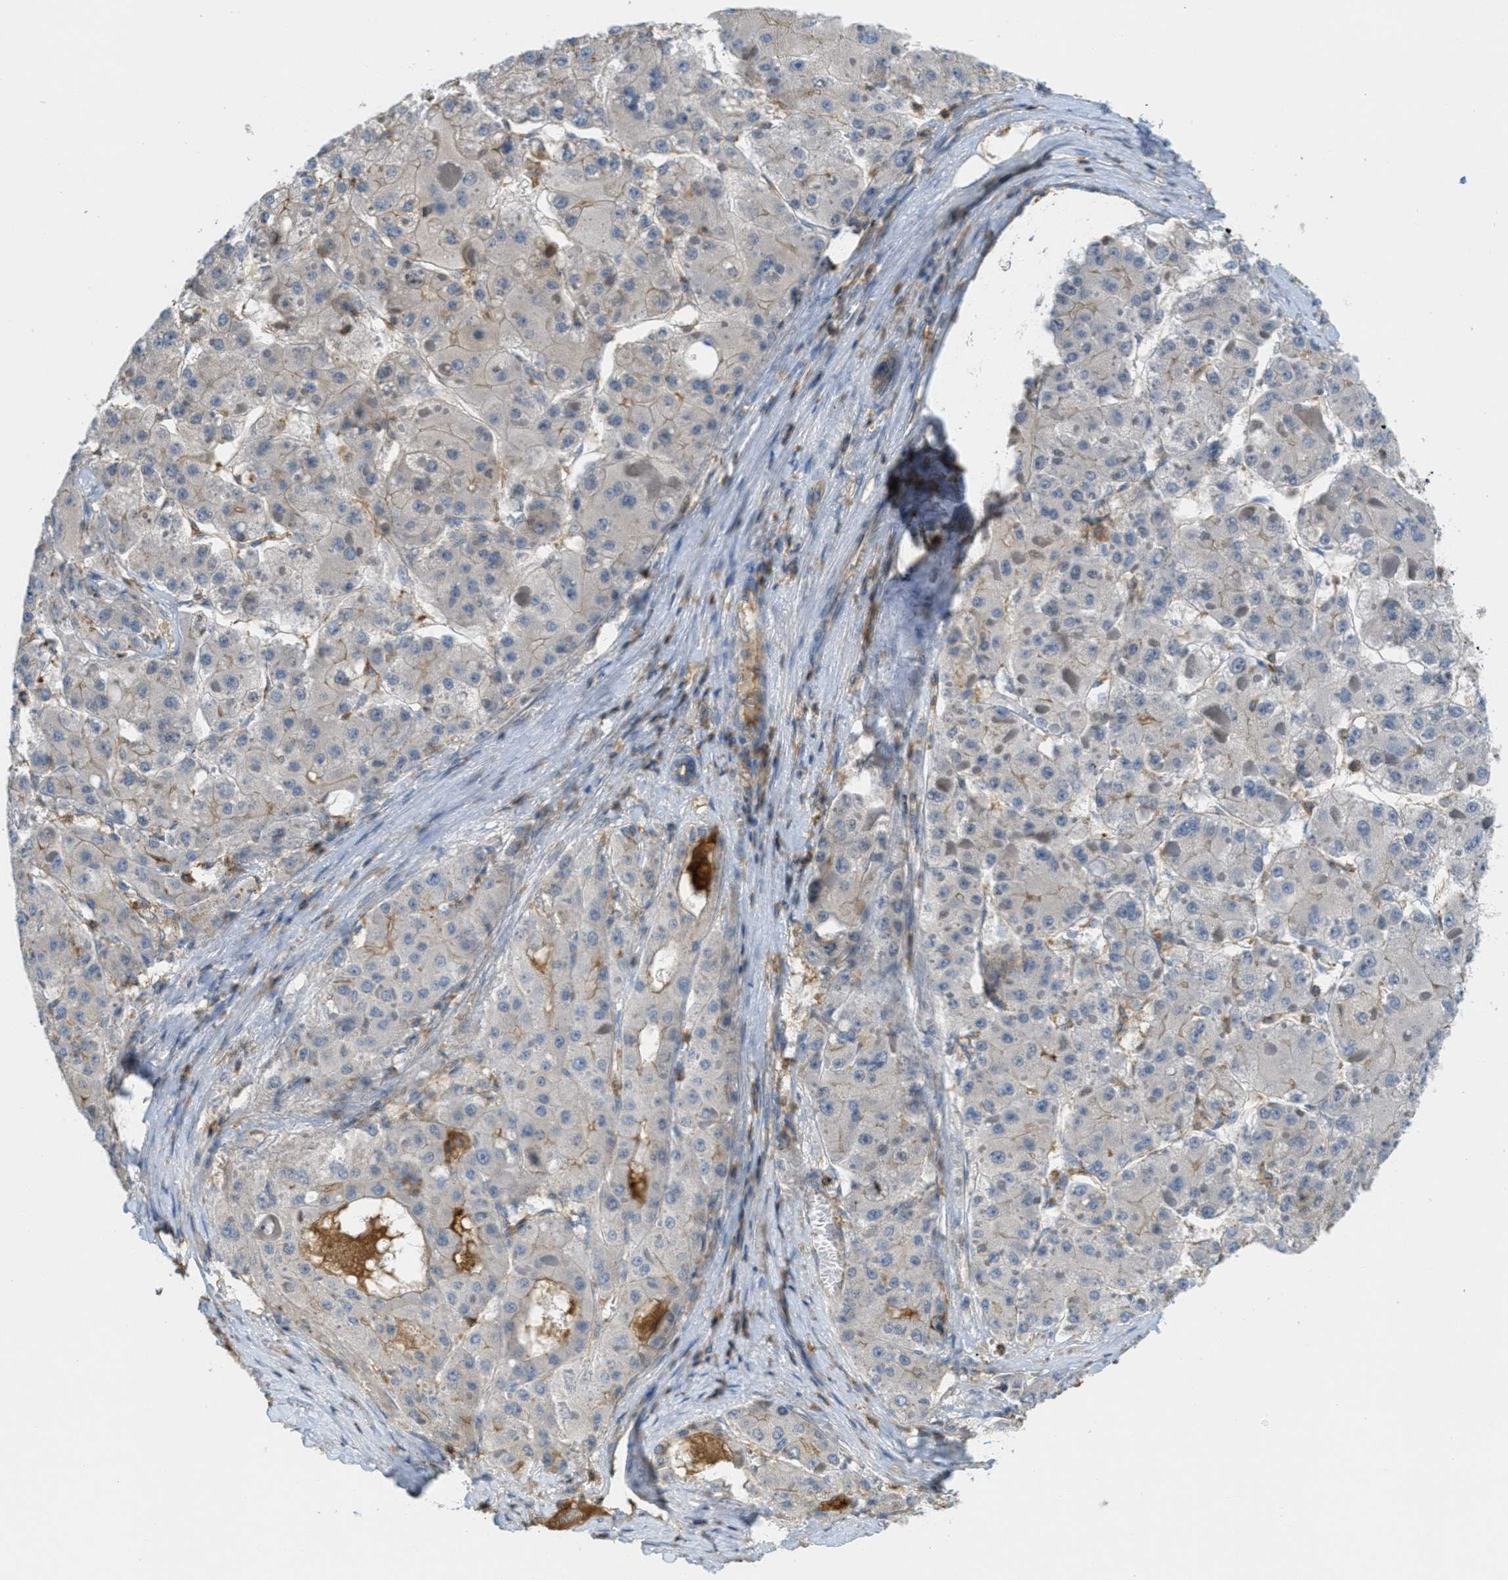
{"staining": {"intensity": "negative", "quantity": "none", "location": "none"}, "tissue": "liver cancer", "cell_type": "Tumor cells", "image_type": "cancer", "snomed": [{"axis": "morphology", "description": "Carcinoma, Hepatocellular, NOS"}, {"axis": "topography", "description": "Liver"}], "caption": "Protein analysis of hepatocellular carcinoma (liver) reveals no significant positivity in tumor cells.", "gene": "GRIK2", "patient": {"sex": "female", "age": 73}}